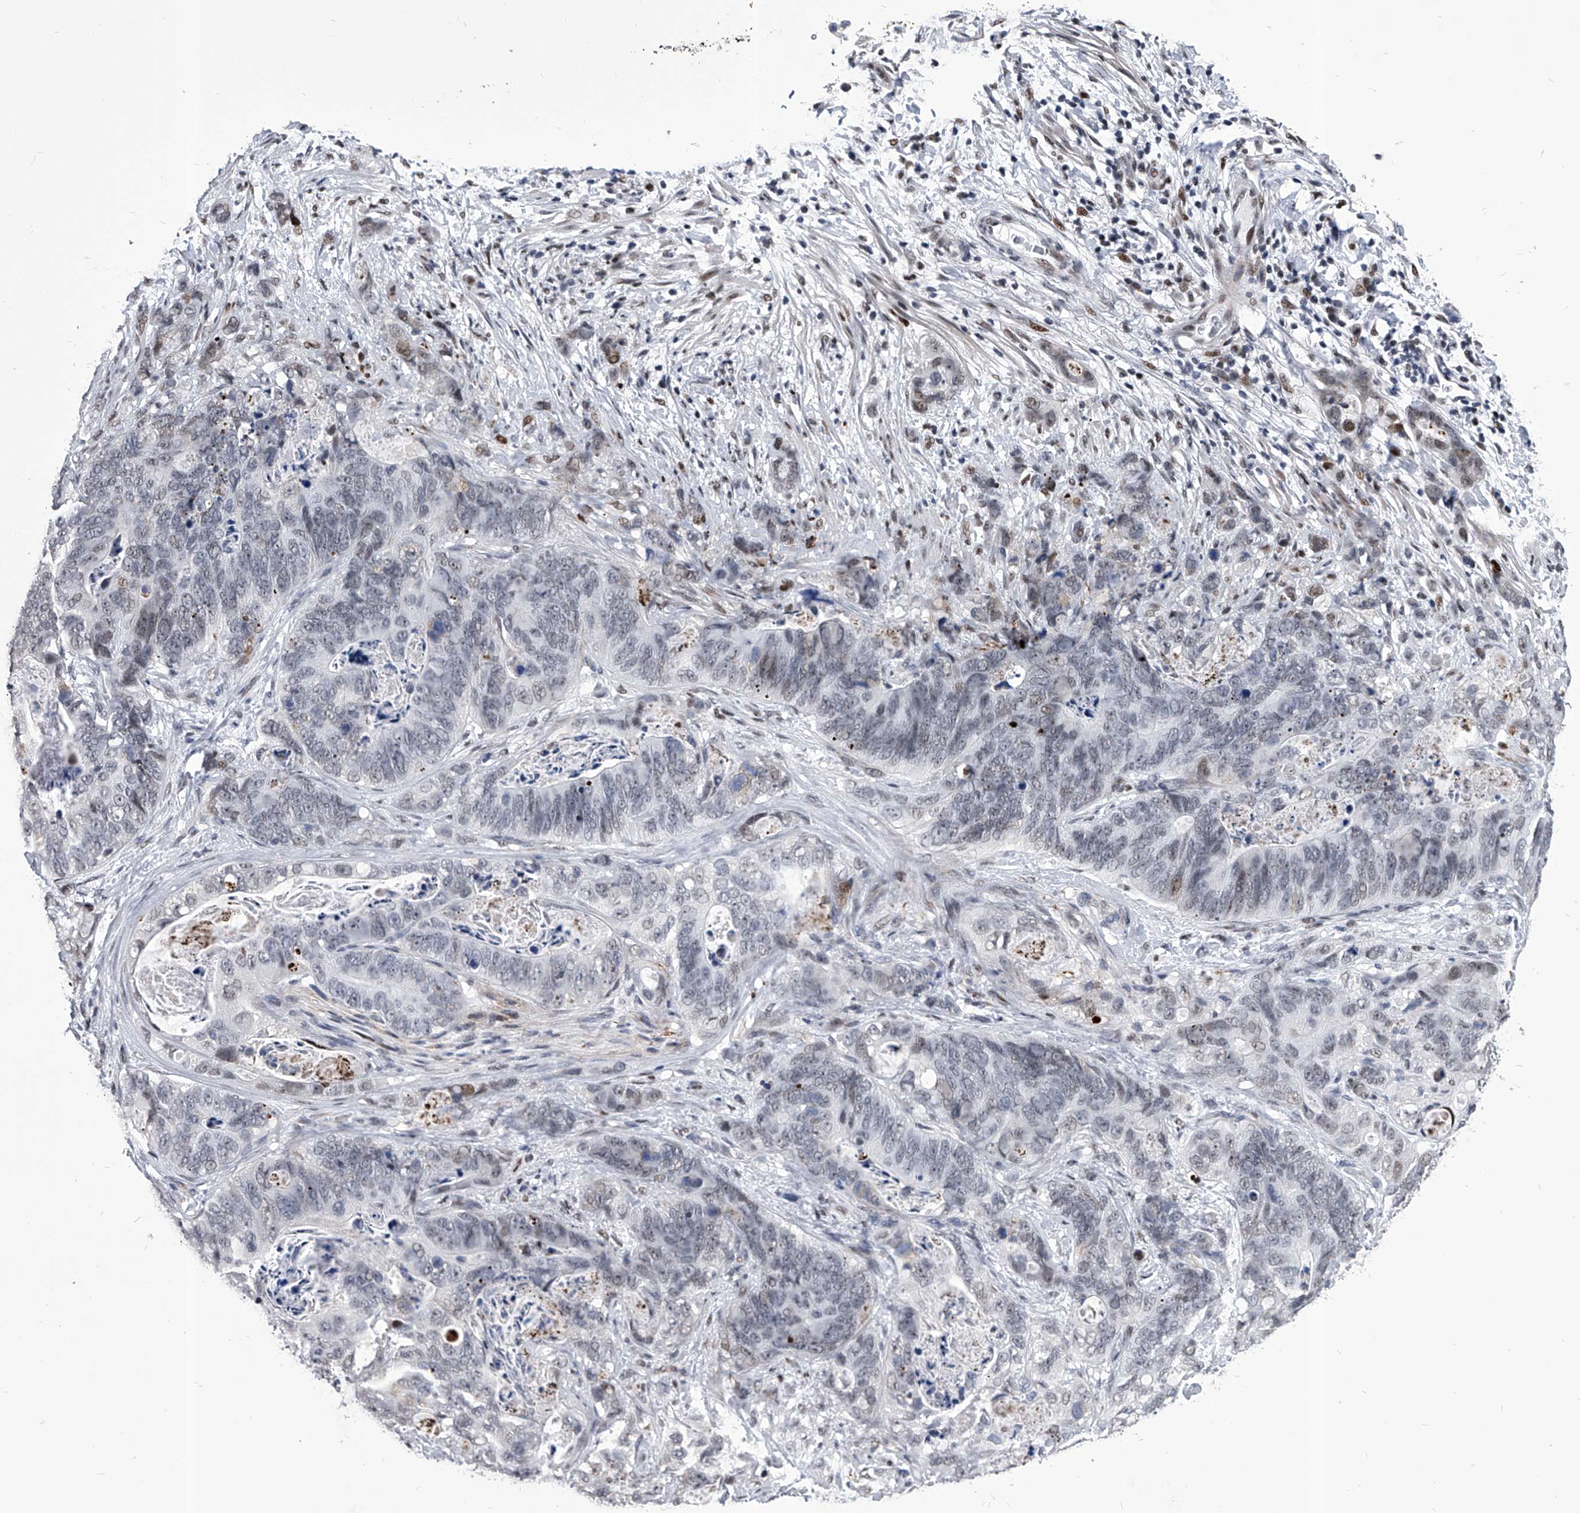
{"staining": {"intensity": "weak", "quantity": "<25%", "location": "nuclear"}, "tissue": "stomach cancer", "cell_type": "Tumor cells", "image_type": "cancer", "snomed": [{"axis": "morphology", "description": "Normal tissue, NOS"}, {"axis": "morphology", "description": "Adenocarcinoma, NOS"}, {"axis": "topography", "description": "Stomach"}], "caption": "Immunohistochemistry photomicrograph of human stomach cancer stained for a protein (brown), which displays no staining in tumor cells.", "gene": "CMTR1", "patient": {"sex": "female", "age": 89}}